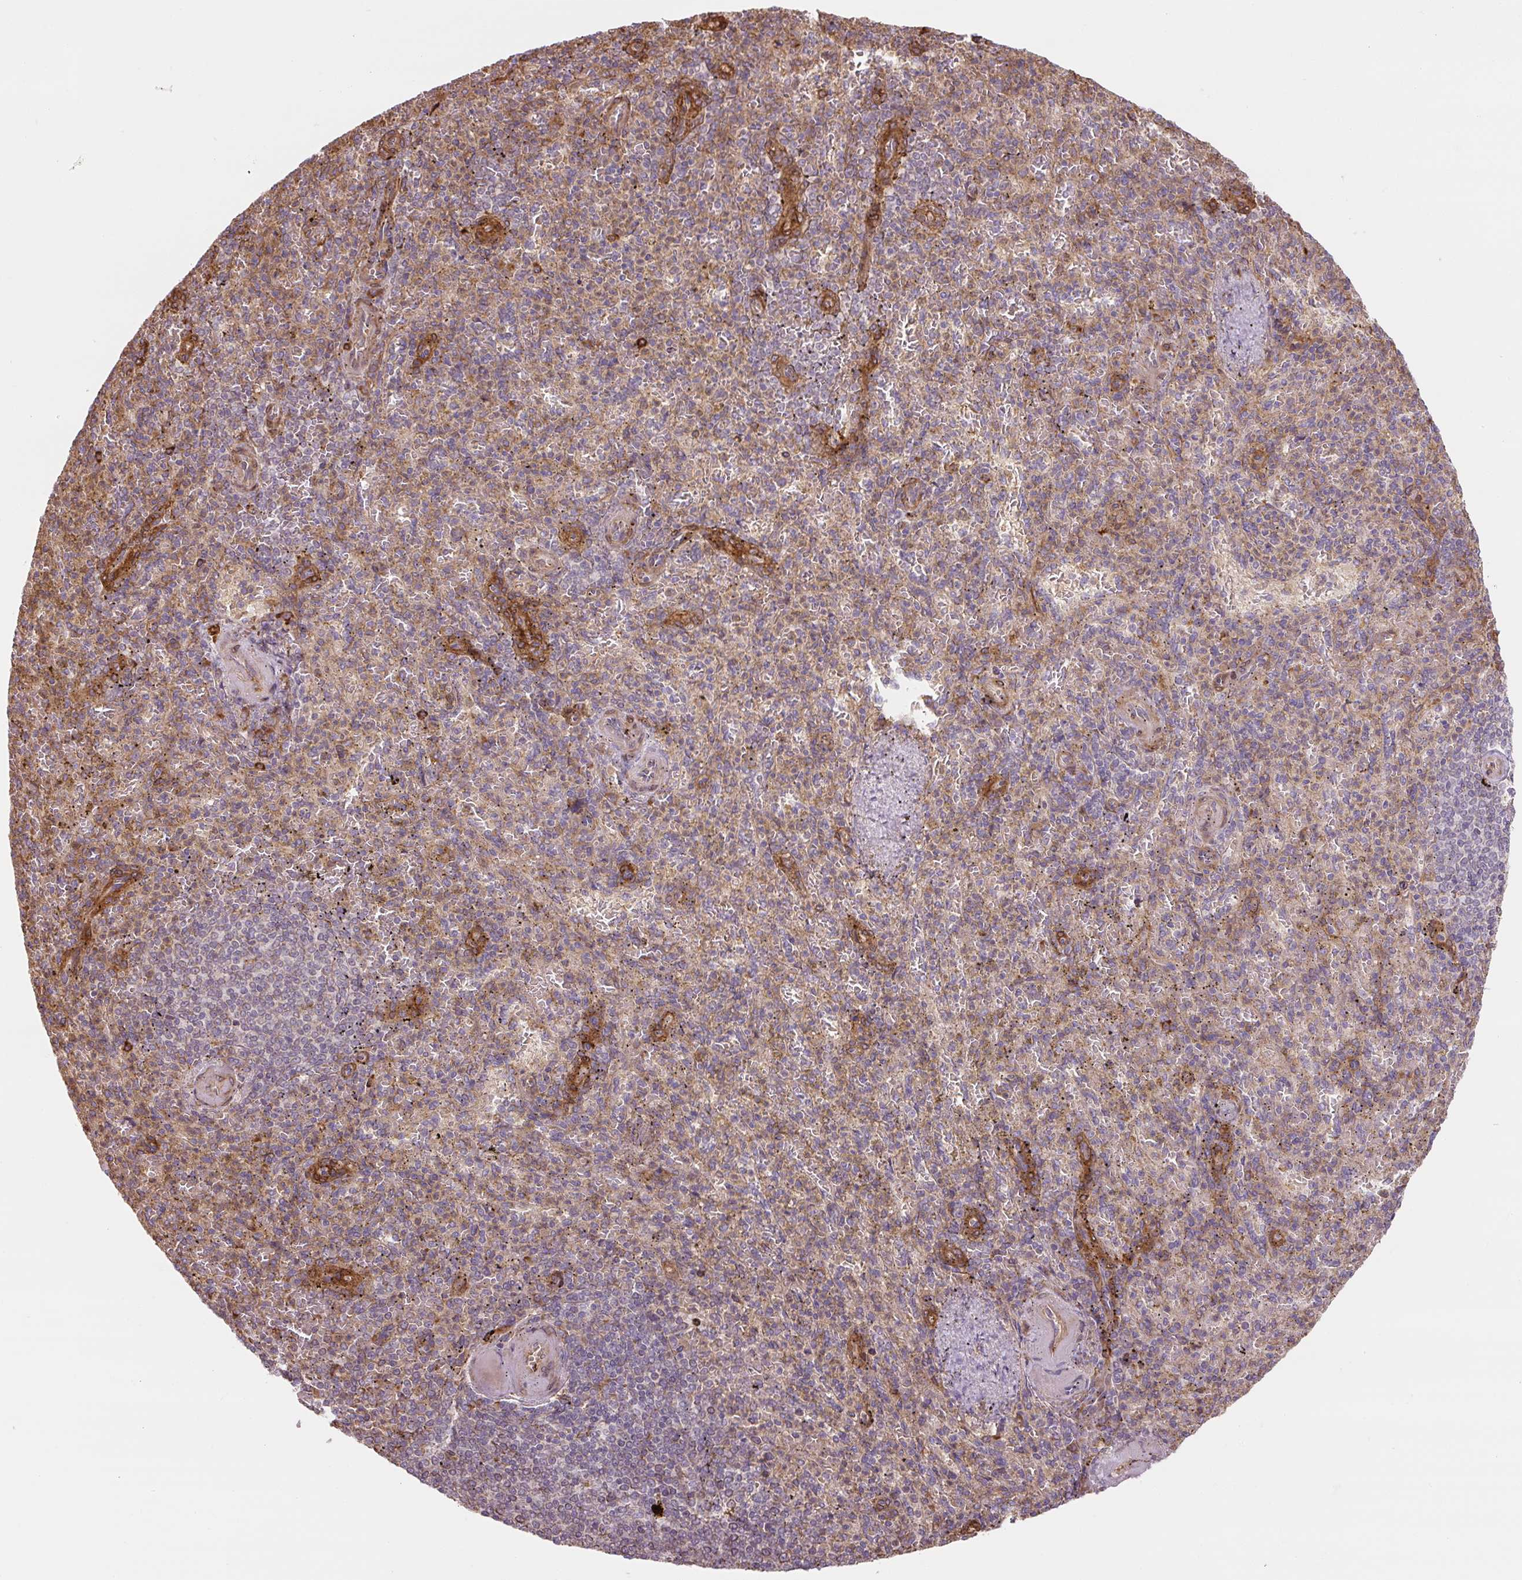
{"staining": {"intensity": "weak", "quantity": "<25%", "location": "cytoplasmic/membranous"}, "tissue": "spleen", "cell_type": "Cells in red pulp", "image_type": "normal", "snomed": [{"axis": "morphology", "description": "Normal tissue, NOS"}, {"axis": "topography", "description": "Spleen"}], "caption": "Immunohistochemistry histopathology image of unremarkable spleen stained for a protein (brown), which demonstrates no positivity in cells in red pulp.", "gene": "RASA1", "patient": {"sex": "female", "age": 74}}